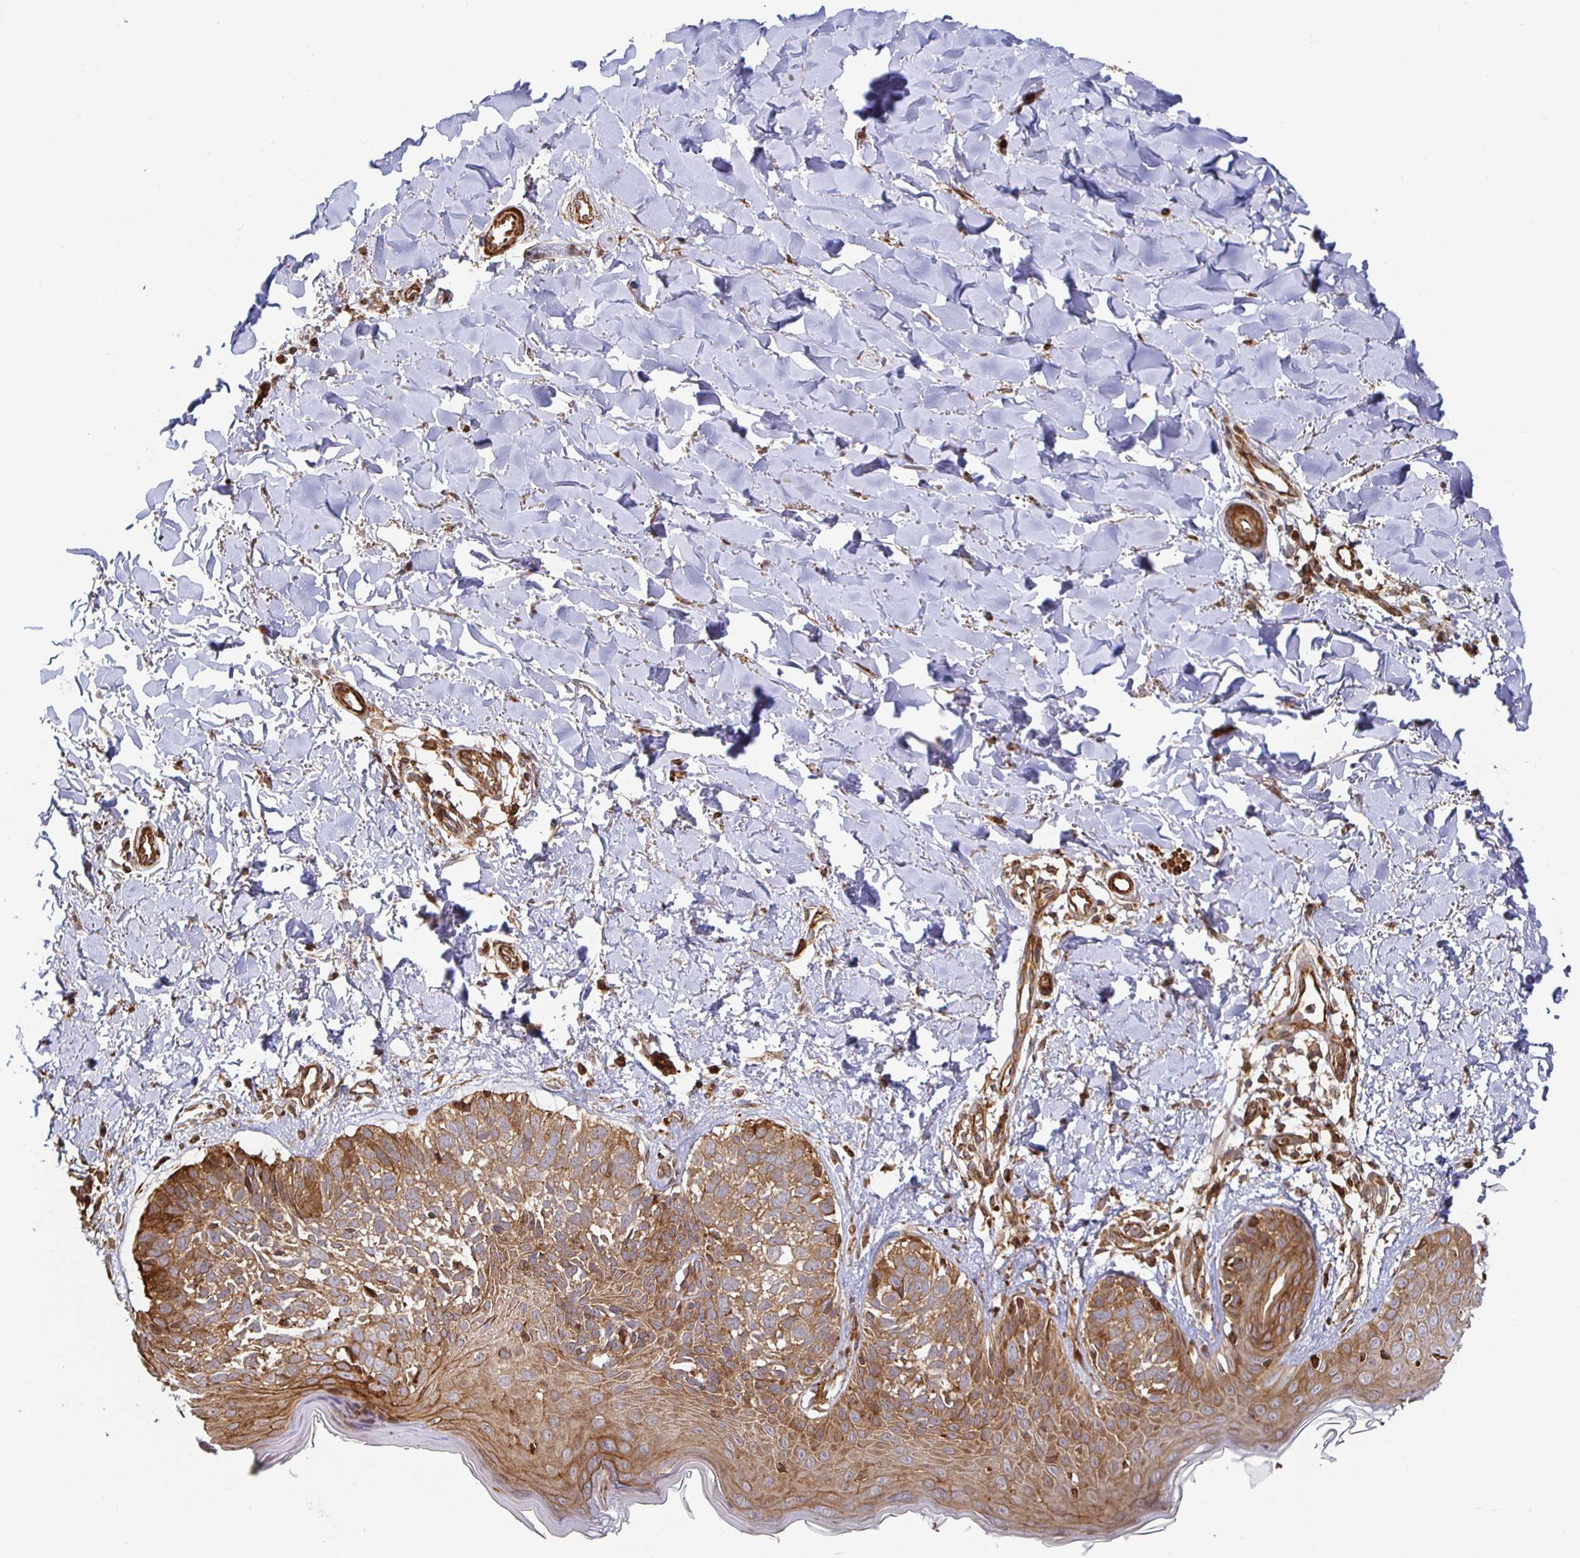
{"staining": {"intensity": "moderate", "quantity": ">75%", "location": "cytoplasmic/membranous"}, "tissue": "skin cancer", "cell_type": "Tumor cells", "image_type": "cancer", "snomed": [{"axis": "morphology", "description": "Basal cell carcinoma"}, {"axis": "topography", "description": "Skin"}], "caption": "Skin basal cell carcinoma stained with DAB (3,3'-diaminobenzidine) IHC shows medium levels of moderate cytoplasmic/membranous positivity in approximately >75% of tumor cells.", "gene": "STRAP", "patient": {"sex": "female", "age": 45}}